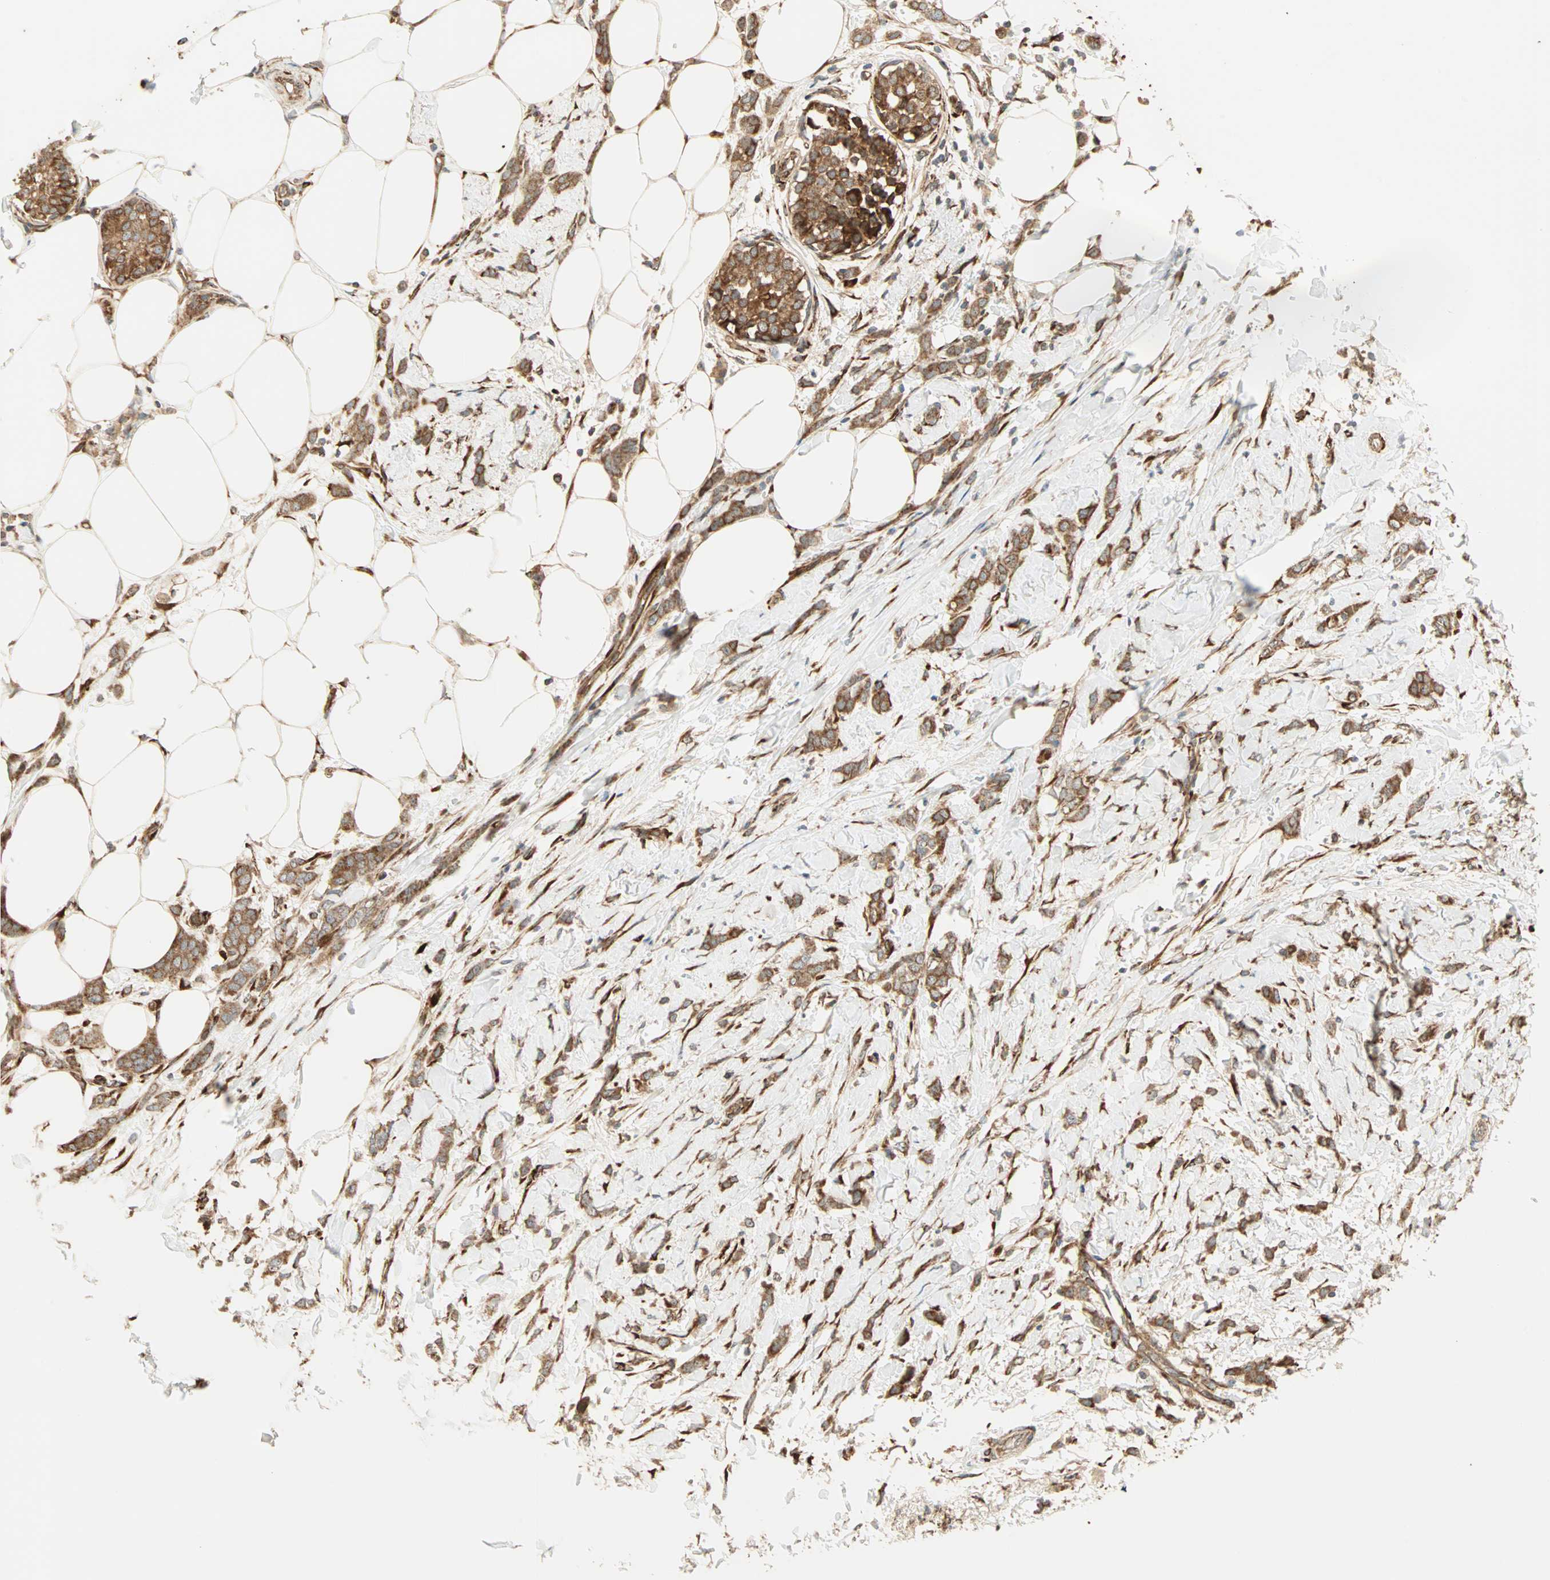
{"staining": {"intensity": "moderate", "quantity": ">75%", "location": "cytoplasmic/membranous"}, "tissue": "breast cancer", "cell_type": "Tumor cells", "image_type": "cancer", "snomed": [{"axis": "morphology", "description": "Lobular carcinoma, in situ"}, {"axis": "morphology", "description": "Lobular carcinoma"}, {"axis": "topography", "description": "Breast"}], "caption": "Immunohistochemical staining of breast cancer (lobular carcinoma) displays medium levels of moderate cytoplasmic/membranous protein positivity in about >75% of tumor cells. (IHC, brightfield microscopy, high magnification).", "gene": "P4HA1", "patient": {"sex": "female", "age": 41}}